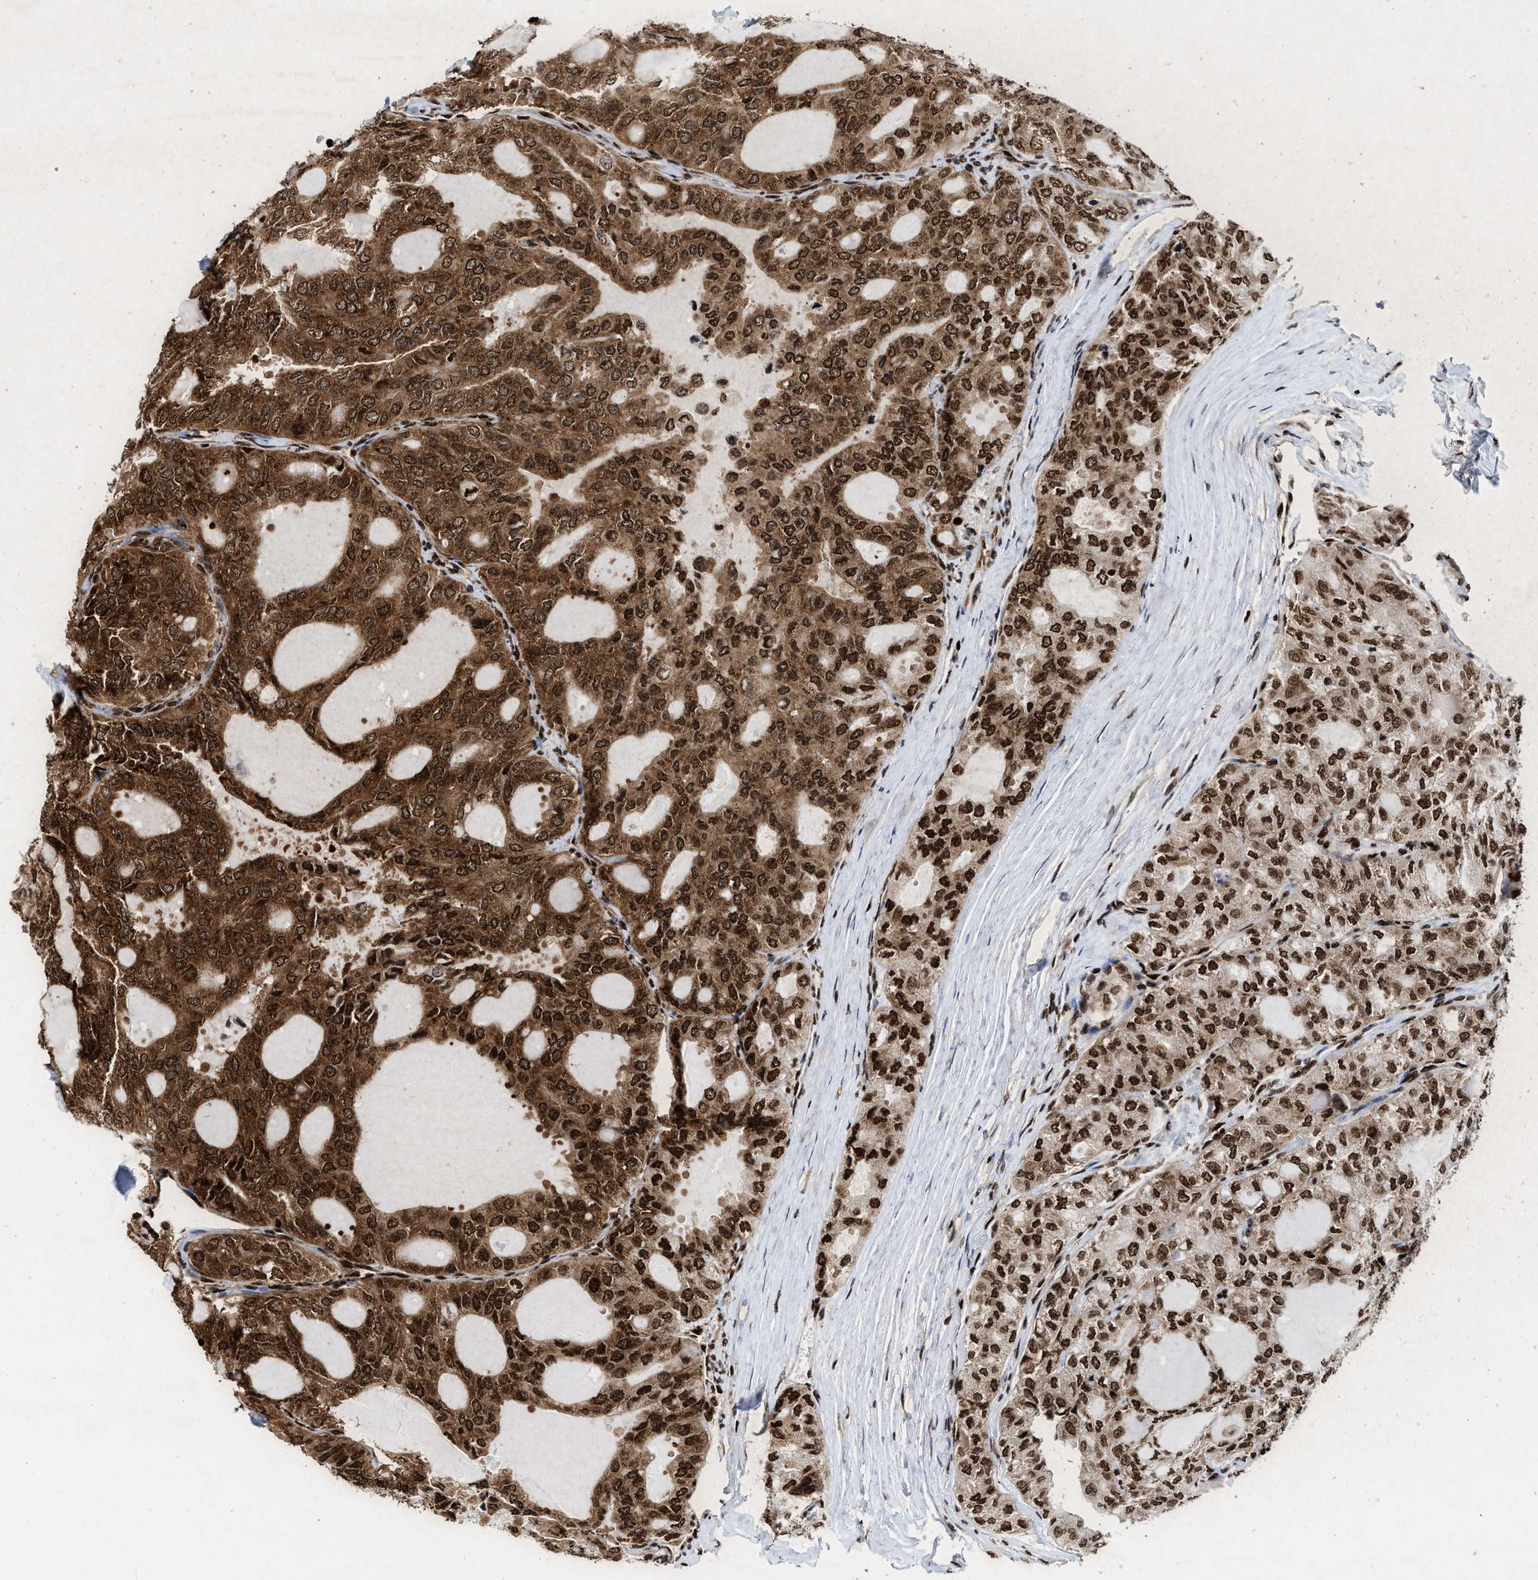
{"staining": {"intensity": "strong", "quantity": ">75%", "location": "cytoplasmic/membranous,nuclear"}, "tissue": "thyroid cancer", "cell_type": "Tumor cells", "image_type": "cancer", "snomed": [{"axis": "morphology", "description": "Follicular adenoma carcinoma, NOS"}, {"axis": "topography", "description": "Thyroid gland"}], "caption": "Approximately >75% of tumor cells in human thyroid cancer (follicular adenoma carcinoma) reveal strong cytoplasmic/membranous and nuclear protein expression as visualized by brown immunohistochemical staining.", "gene": "ALYREF", "patient": {"sex": "male", "age": 75}}